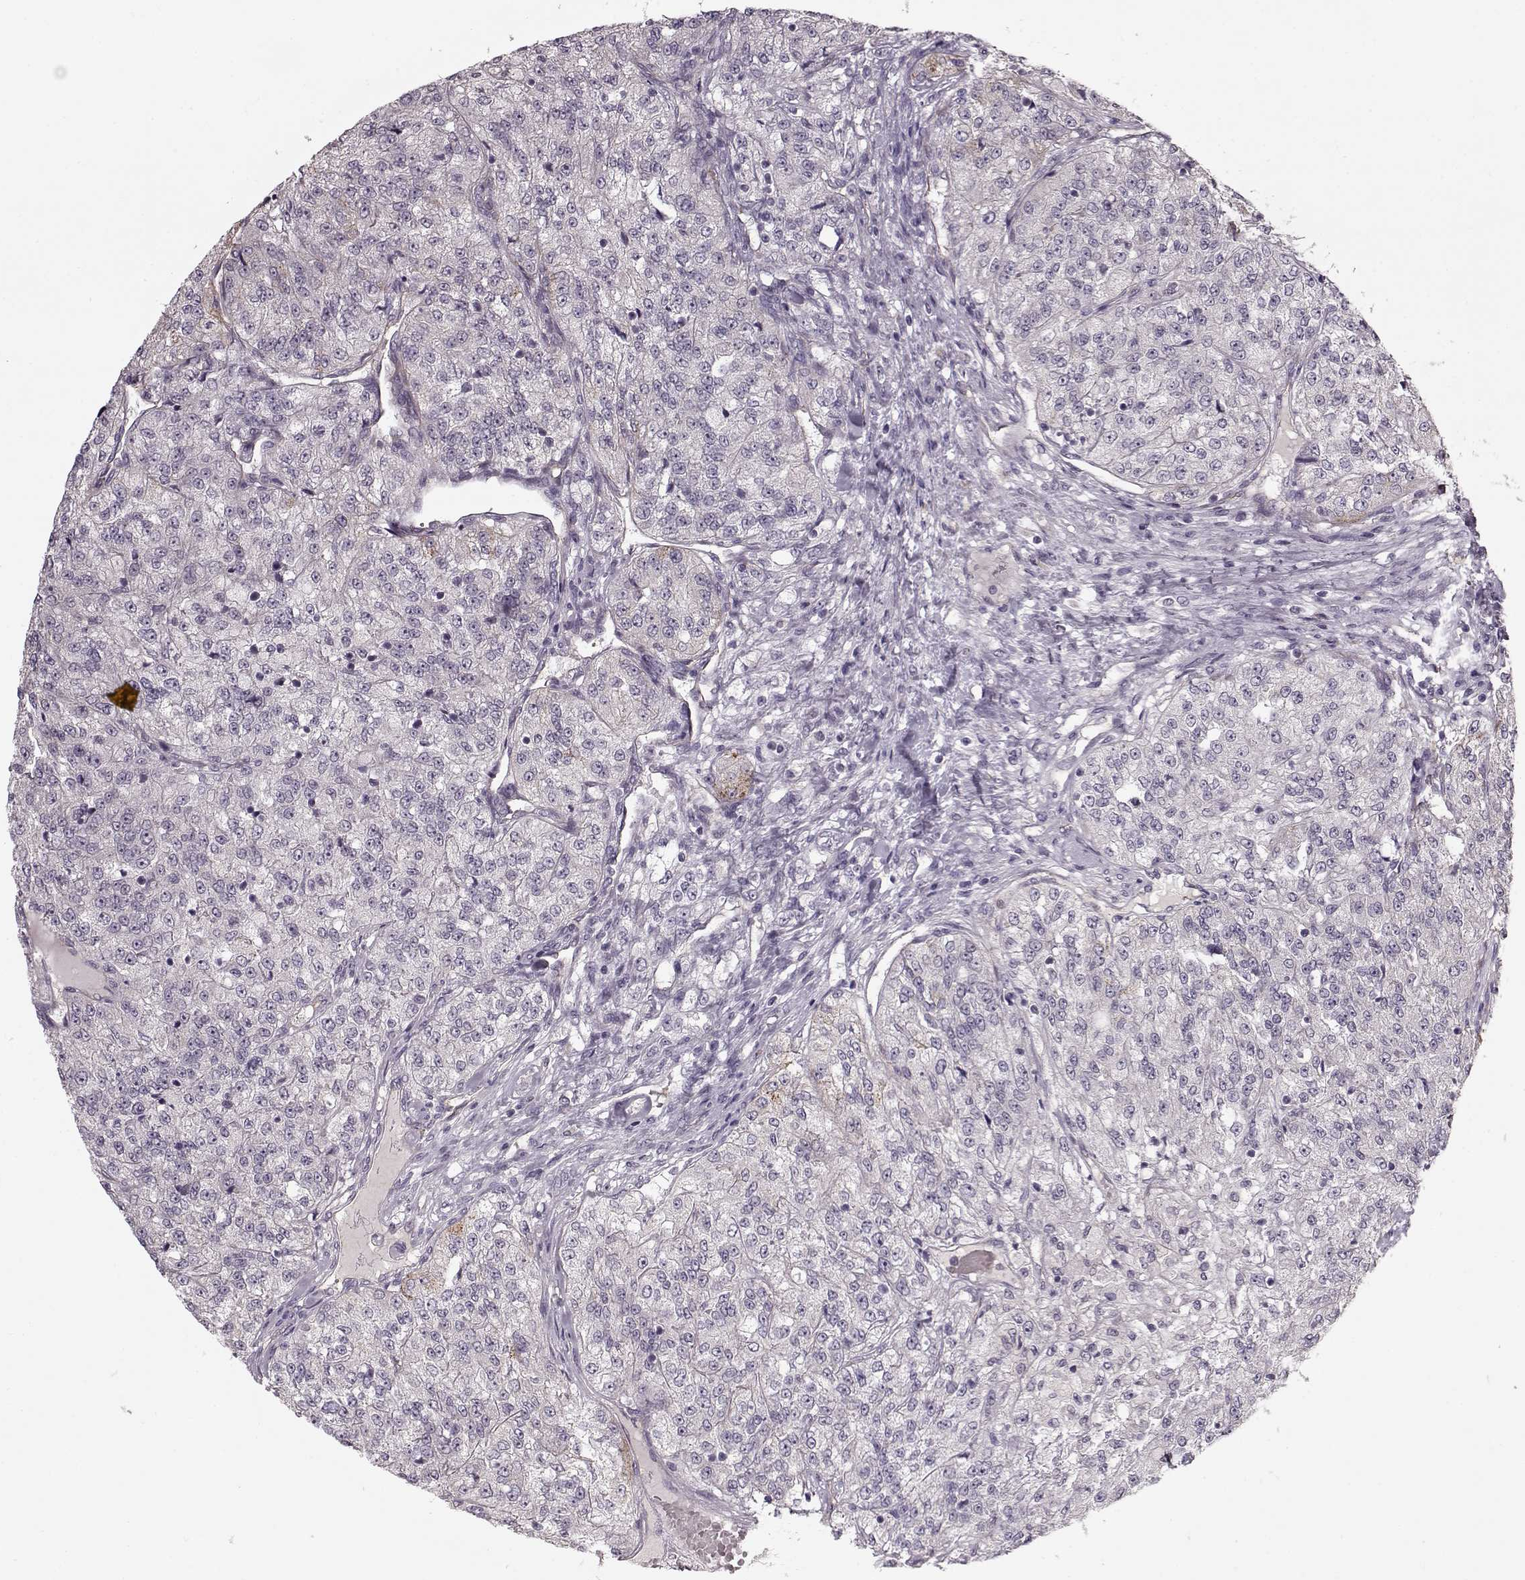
{"staining": {"intensity": "negative", "quantity": "none", "location": "none"}, "tissue": "renal cancer", "cell_type": "Tumor cells", "image_type": "cancer", "snomed": [{"axis": "morphology", "description": "Adenocarcinoma, NOS"}, {"axis": "topography", "description": "Kidney"}], "caption": "Immunohistochemistry (IHC) of renal cancer exhibits no positivity in tumor cells.", "gene": "ACOT11", "patient": {"sex": "female", "age": 63}}